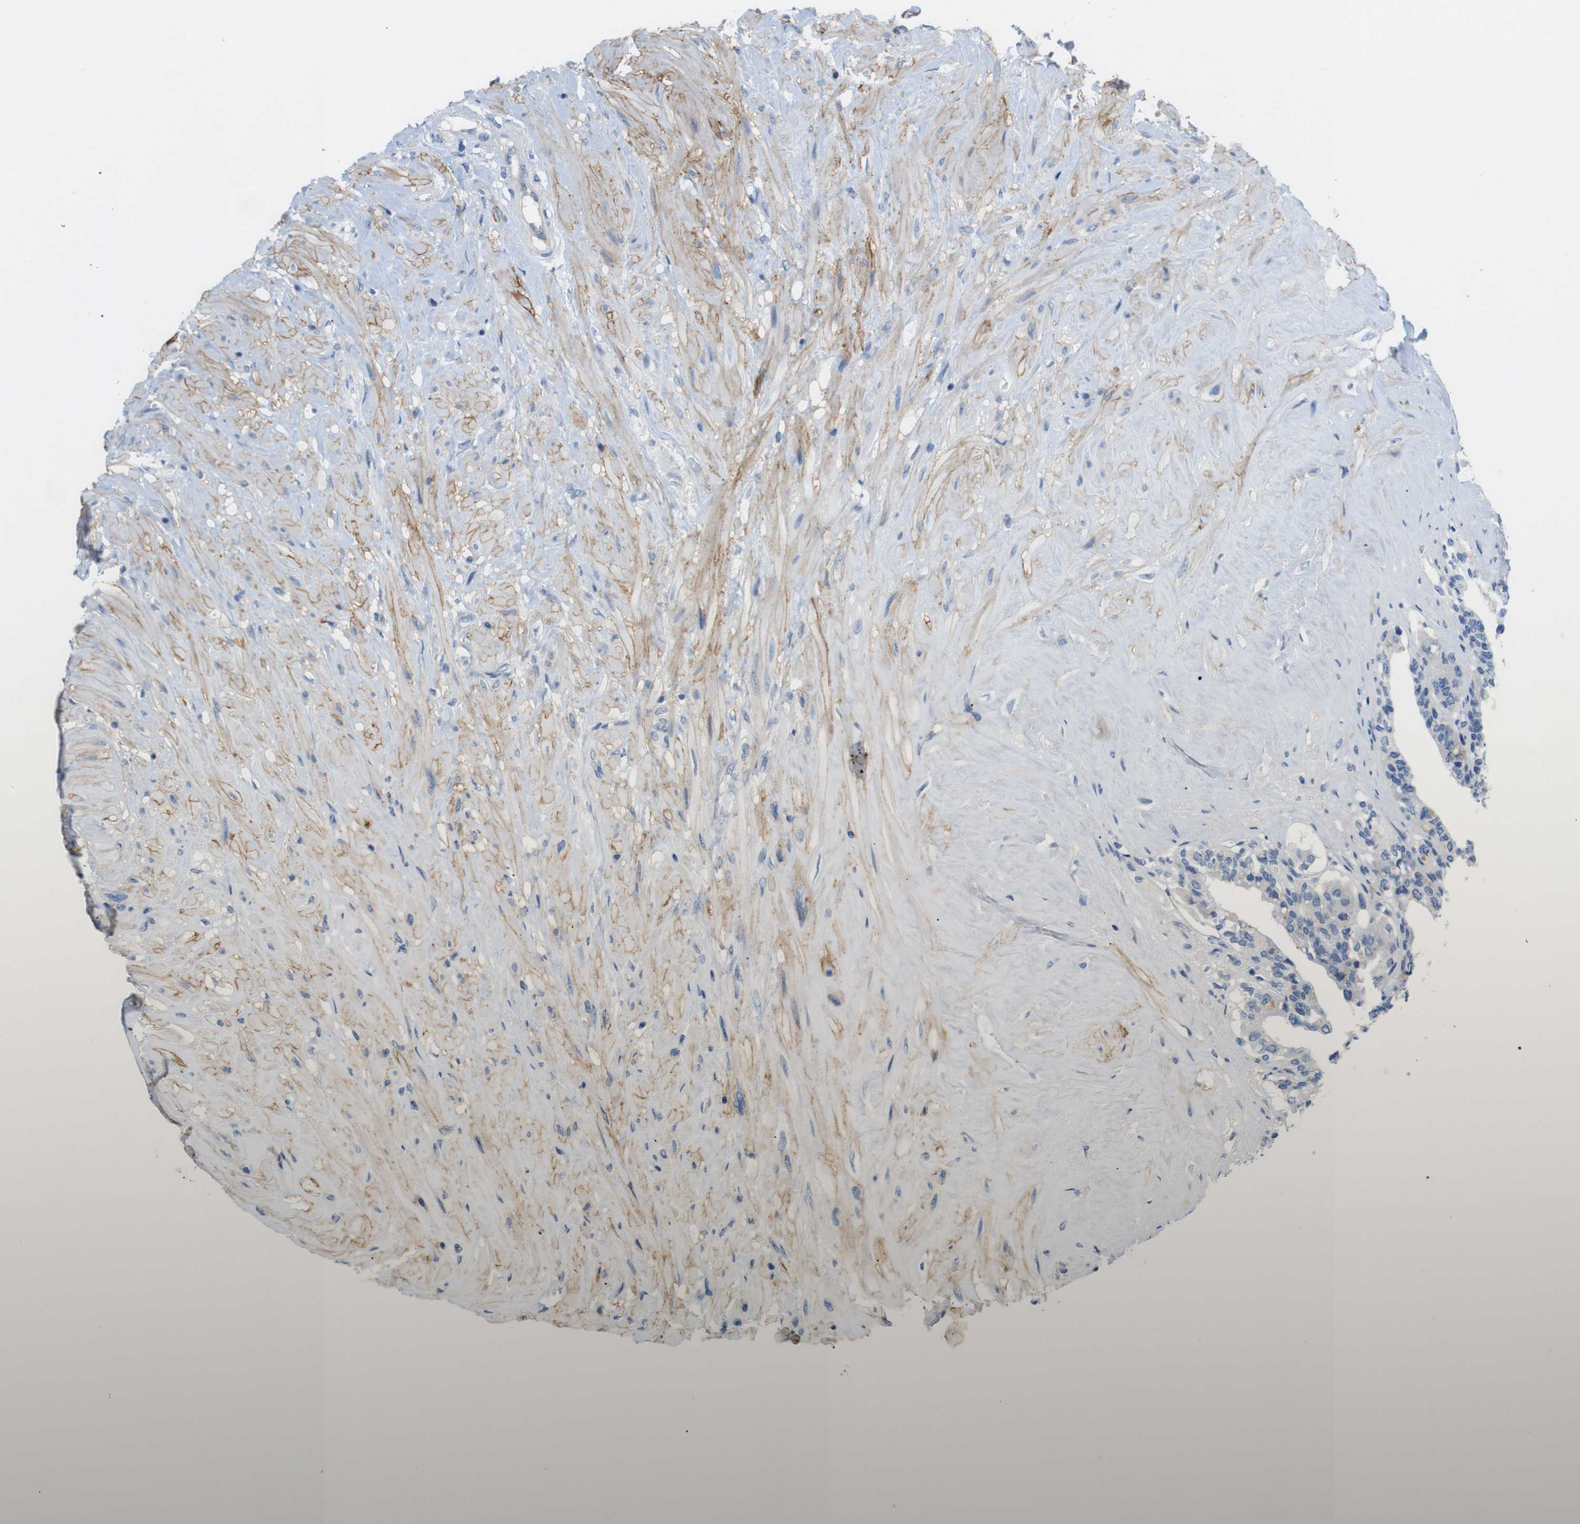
{"staining": {"intensity": "negative", "quantity": "none", "location": "none"}, "tissue": "seminal vesicle", "cell_type": "Glandular cells", "image_type": "normal", "snomed": [{"axis": "morphology", "description": "Normal tissue, NOS"}, {"axis": "topography", "description": "Seminal veicle"}], "caption": "IHC photomicrograph of normal human seminal vesicle stained for a protein (brown), which reveals no positivity in glandular cells.", "gene": "ITGA5", "patient": {"sex": "male", "age": 63}}